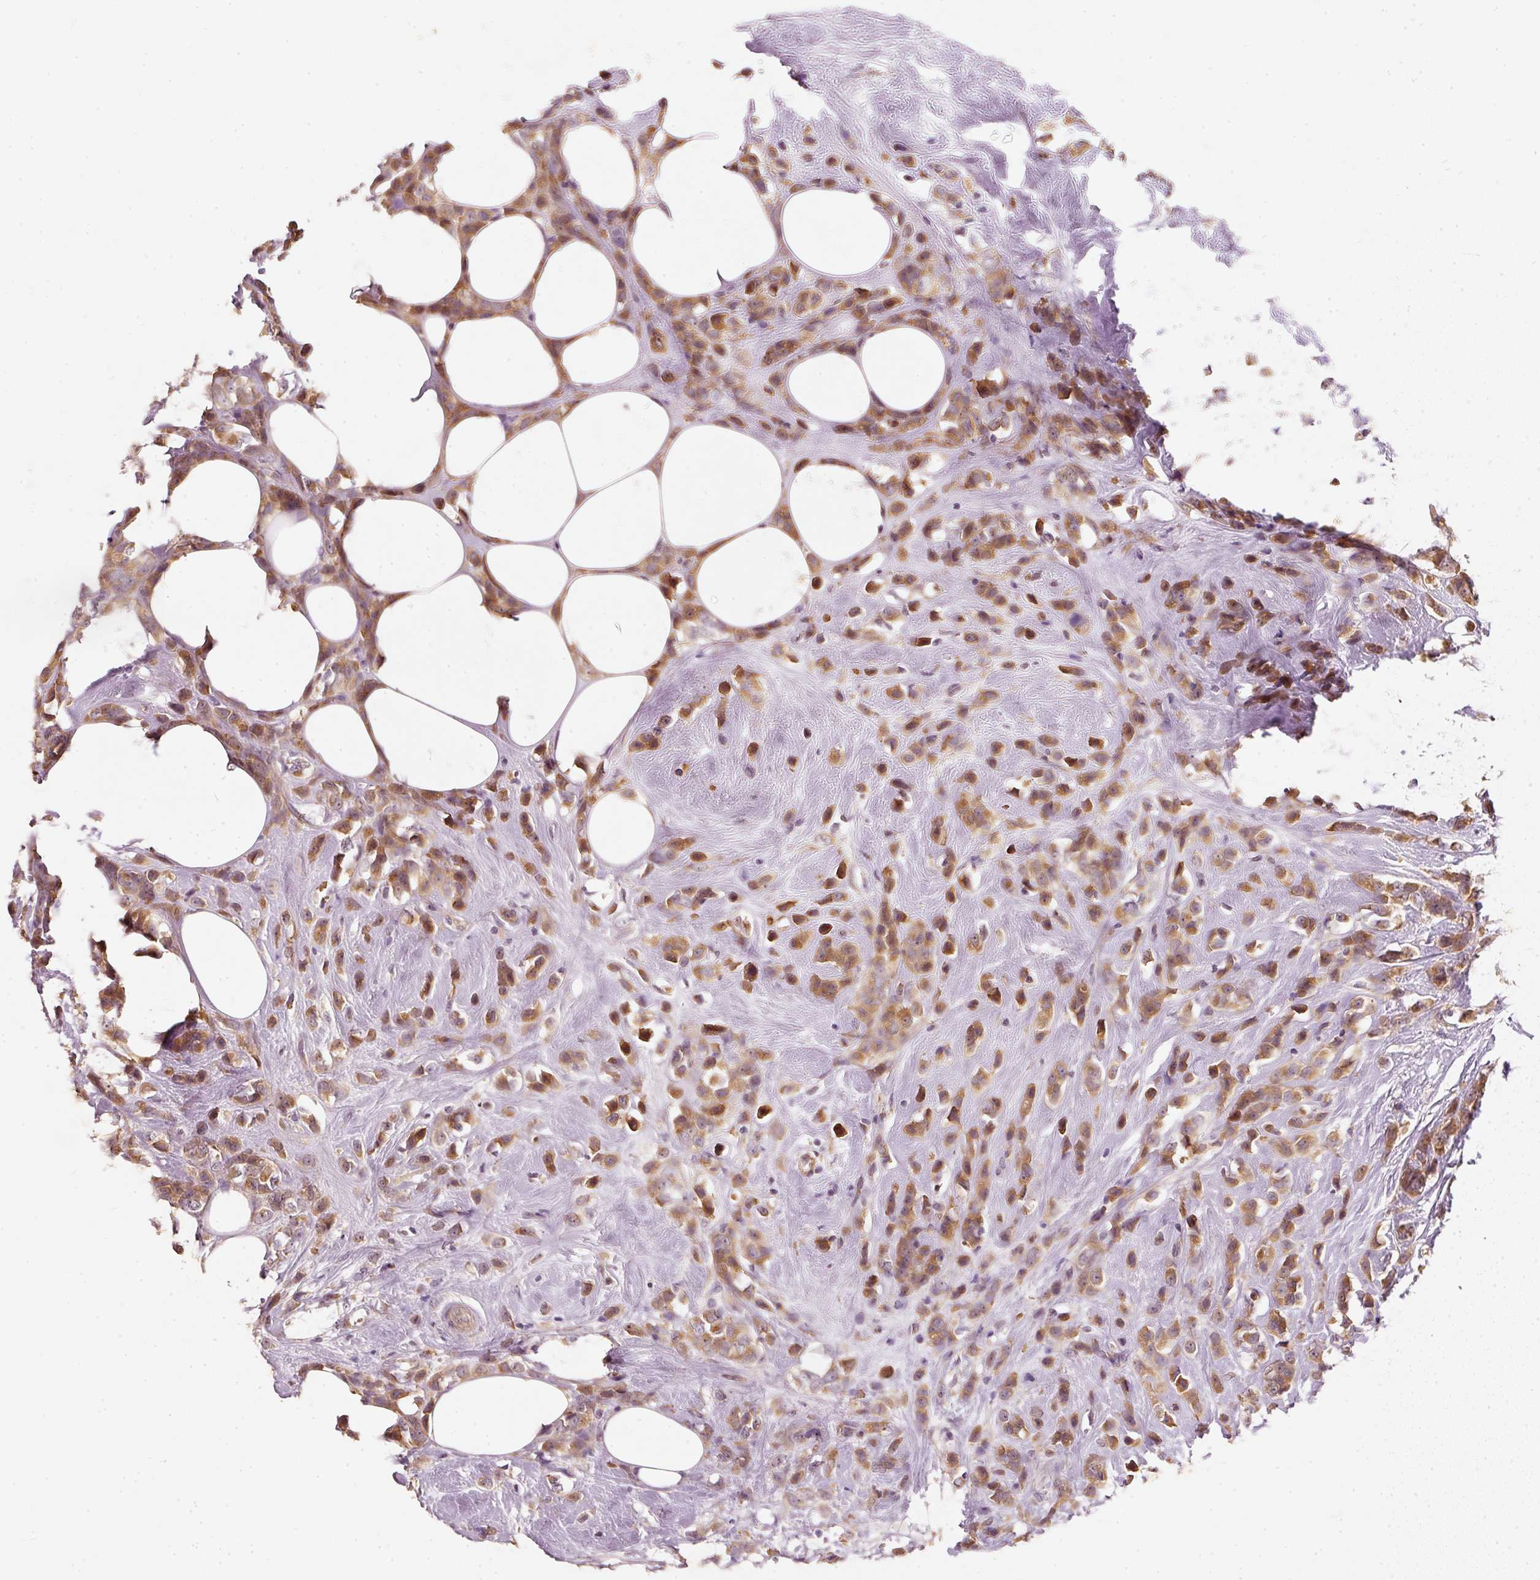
{"staining": {"intensity": "moderate", "quantity": ">75%", "location": "cytoplasmic/membranous"}, "tissue": "breast cancer", "cell_type": "Tumor cells", "image_type": "cancer", "snomed": [{"axis": "morphology", "description": "Duct carcinoma"}, {"axis": "topography", "description": "Breast"}], "caption": "Immunohistochemistry of human breast cancer (invasive ductal carcinoma) shows medium levels of moderate cytoplasmic/membranous expression in about >75% of tumor cells.", "gene": "RGL2", "patient": {"sex": "female", "age": 80}}